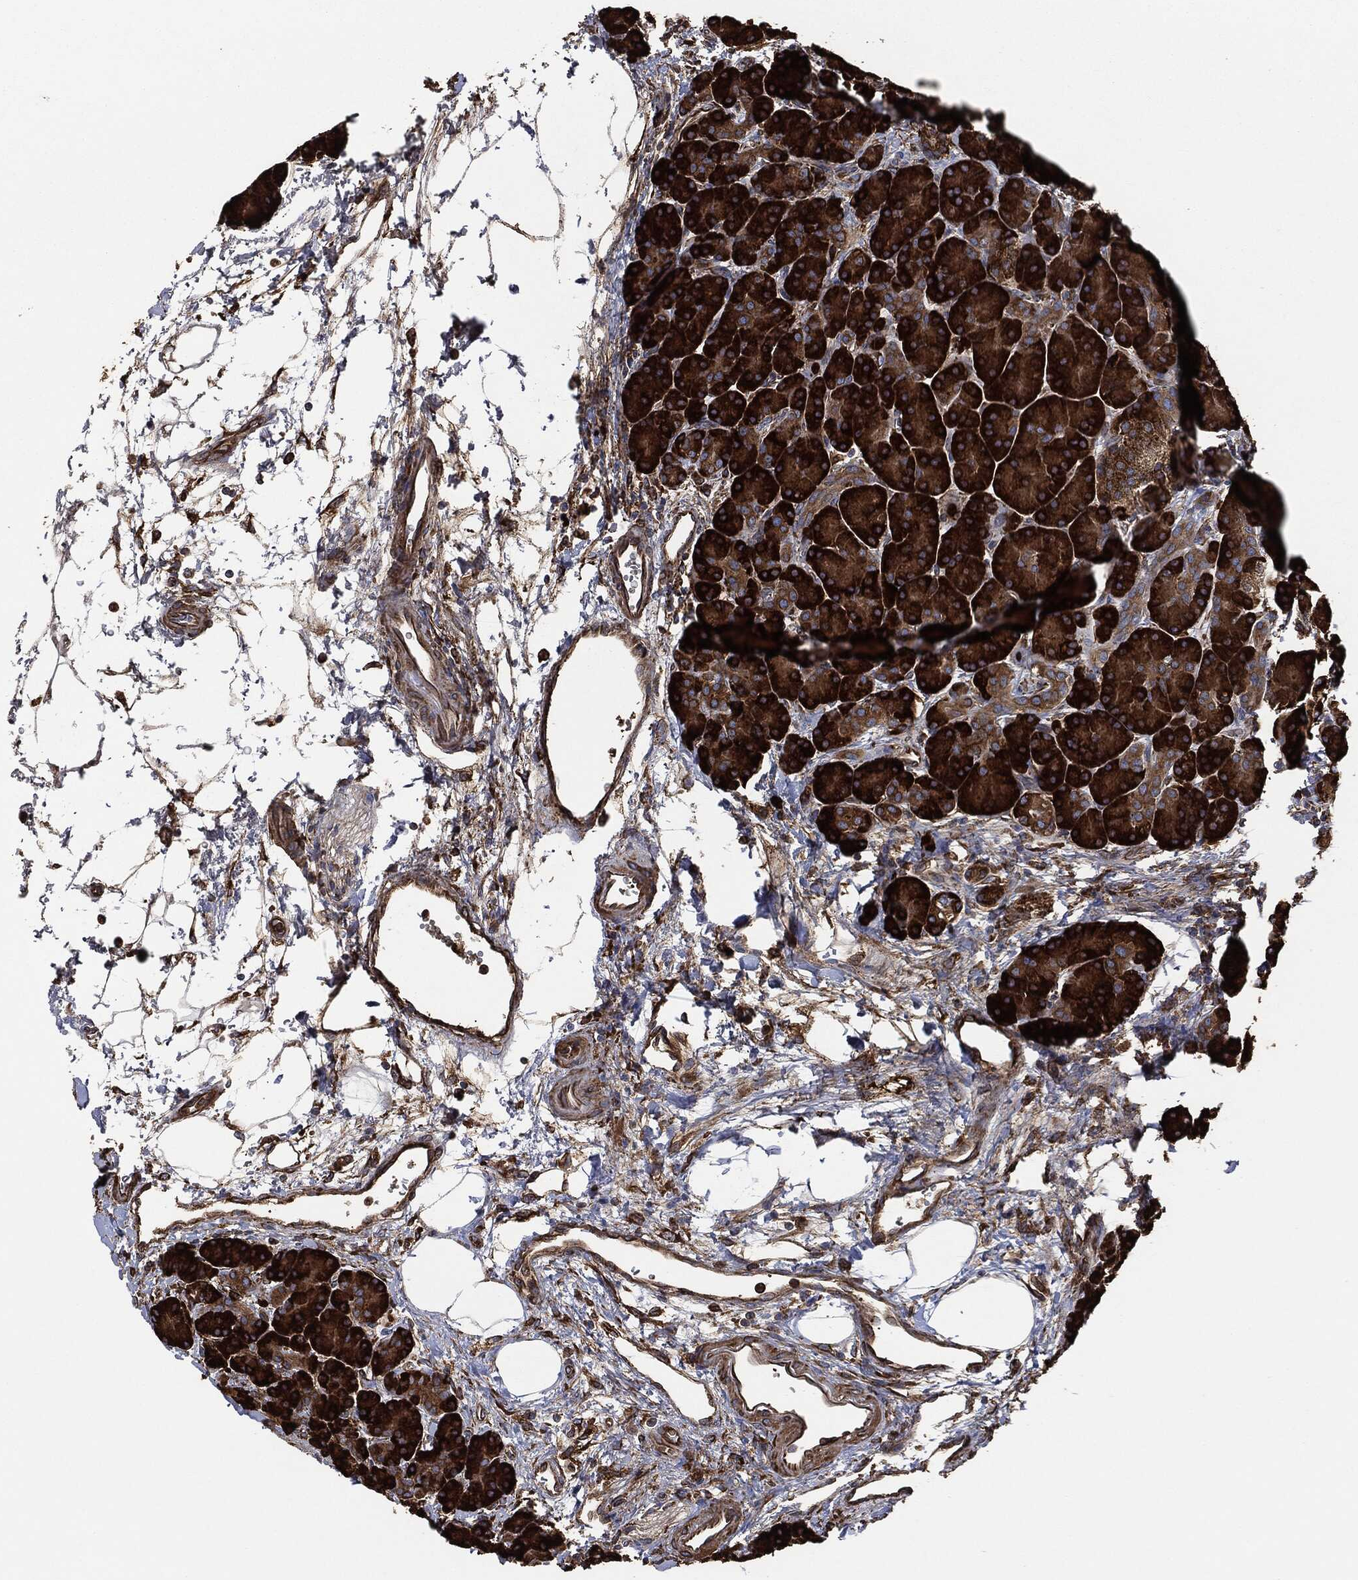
{"staining": {"intensity": "strong", "quantity": ">75%", "location": "cytoplasmic/membranous"}, "tissue": "pancreas", "cell_type": "Exocrine glandular cells", "image_type": "normal", "snomed": [{"axis": "morphology", "description": "Normal tissue, NOS"}, {"axis": "topography", "description": "Pancreas"}], "caption": "This is an image of IHC staining of unremarkable pancreas, which shows strong expression in the cytoplasmic/membranous of exocrine glandular cells.", "gene": "AMFR", "patient": {"sex": "female", "age": 63}}